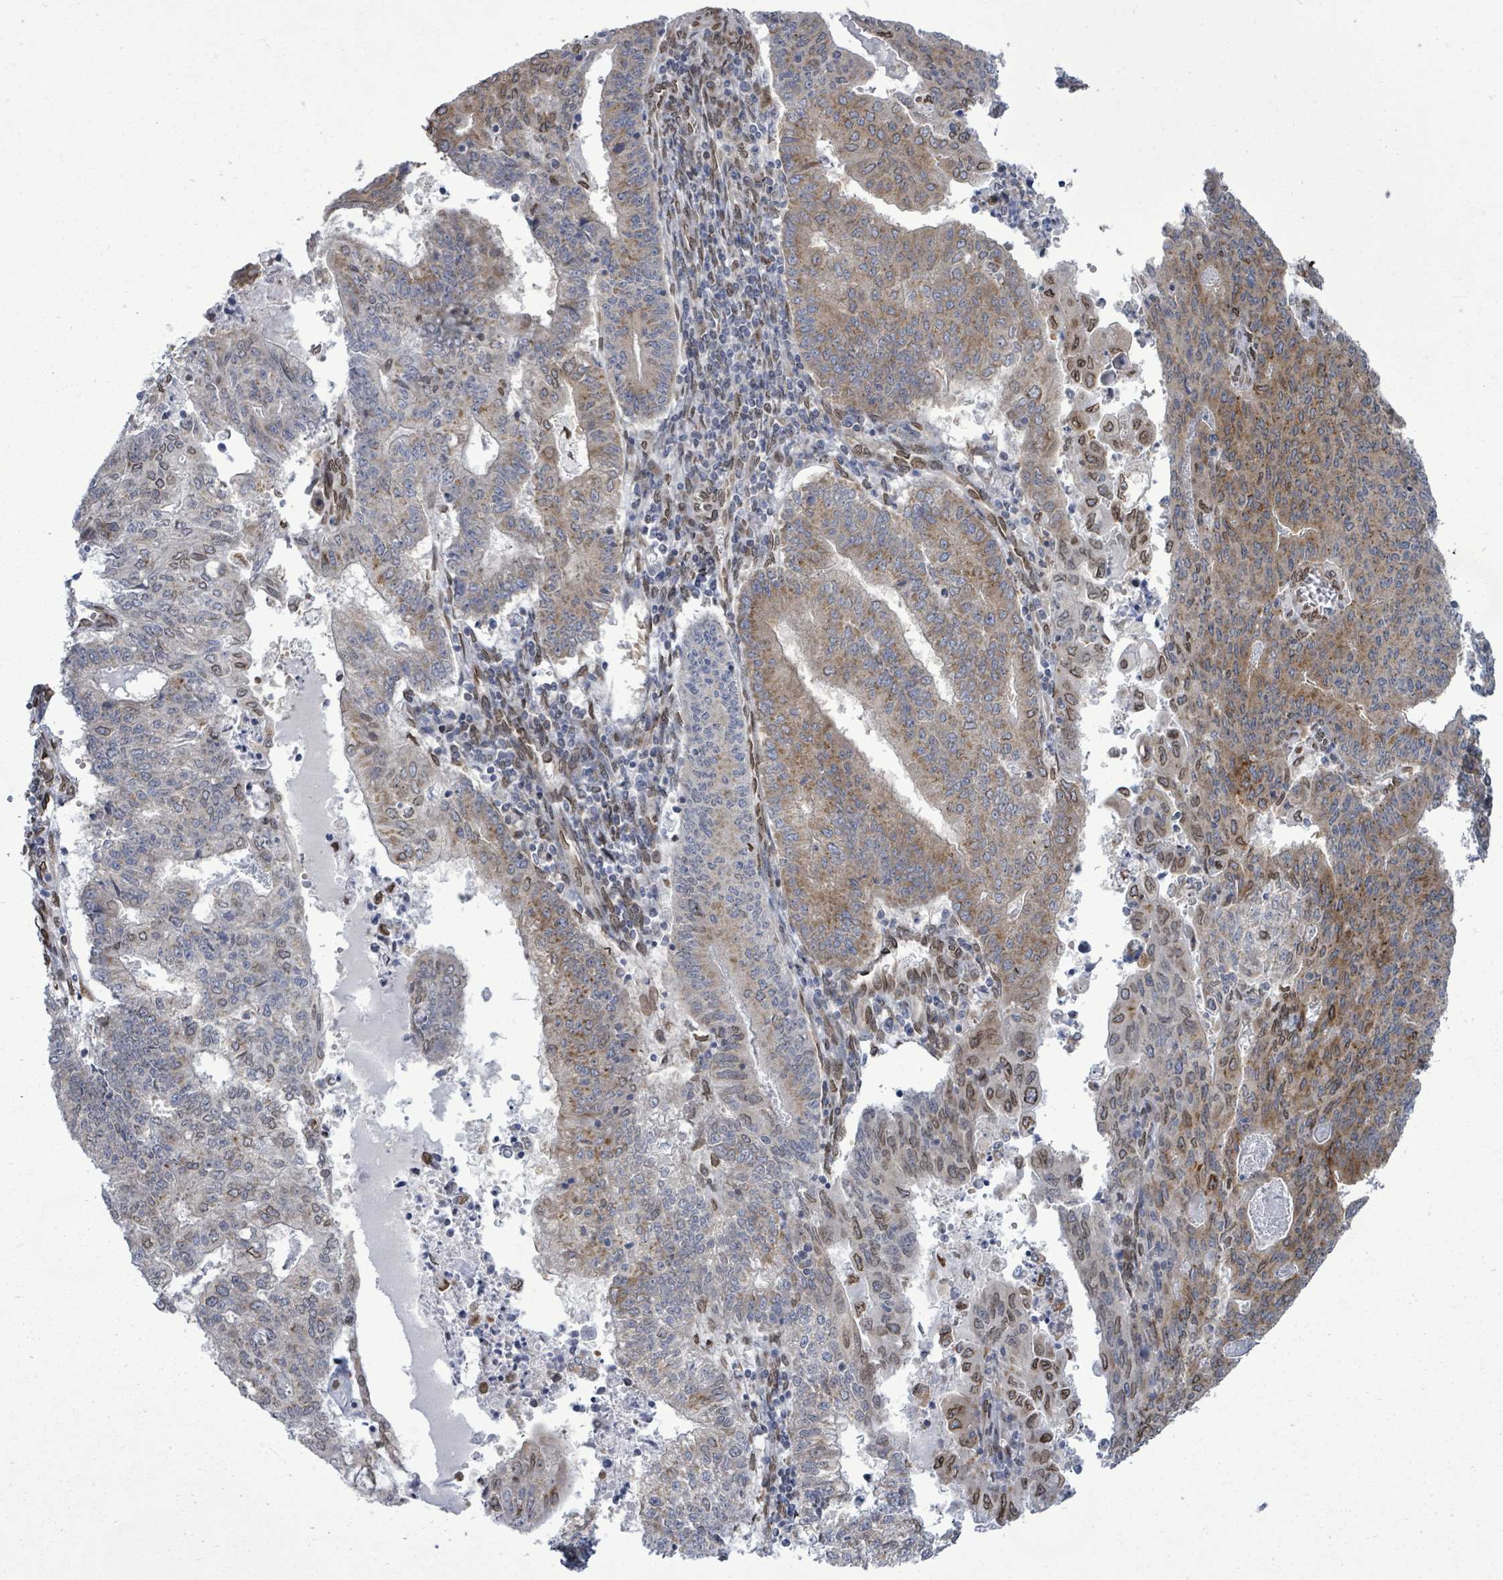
{"staining": {"intensity": "moderate", "quantity": "25%-75%", "location": "cytoplasmic/membranous"}, "tissue": "endometrial cancer", "cell_type": "Tumor cells", "image_type": "cancer", "snomed": [{"axis": "morphology", "description": "Adenocarcinoma, NOS"}, {"axis": "topography", "description": "Endometrium"}], "caption": "Immunohistochemistry (IHC) of human endometrial cancer displays medium levels of moderate cytoplasmic/membranous staining in about 25%-75% of tumor cells.", "gene": "ARFGAP1", "patient": {"sex": "female", "age": 59}}